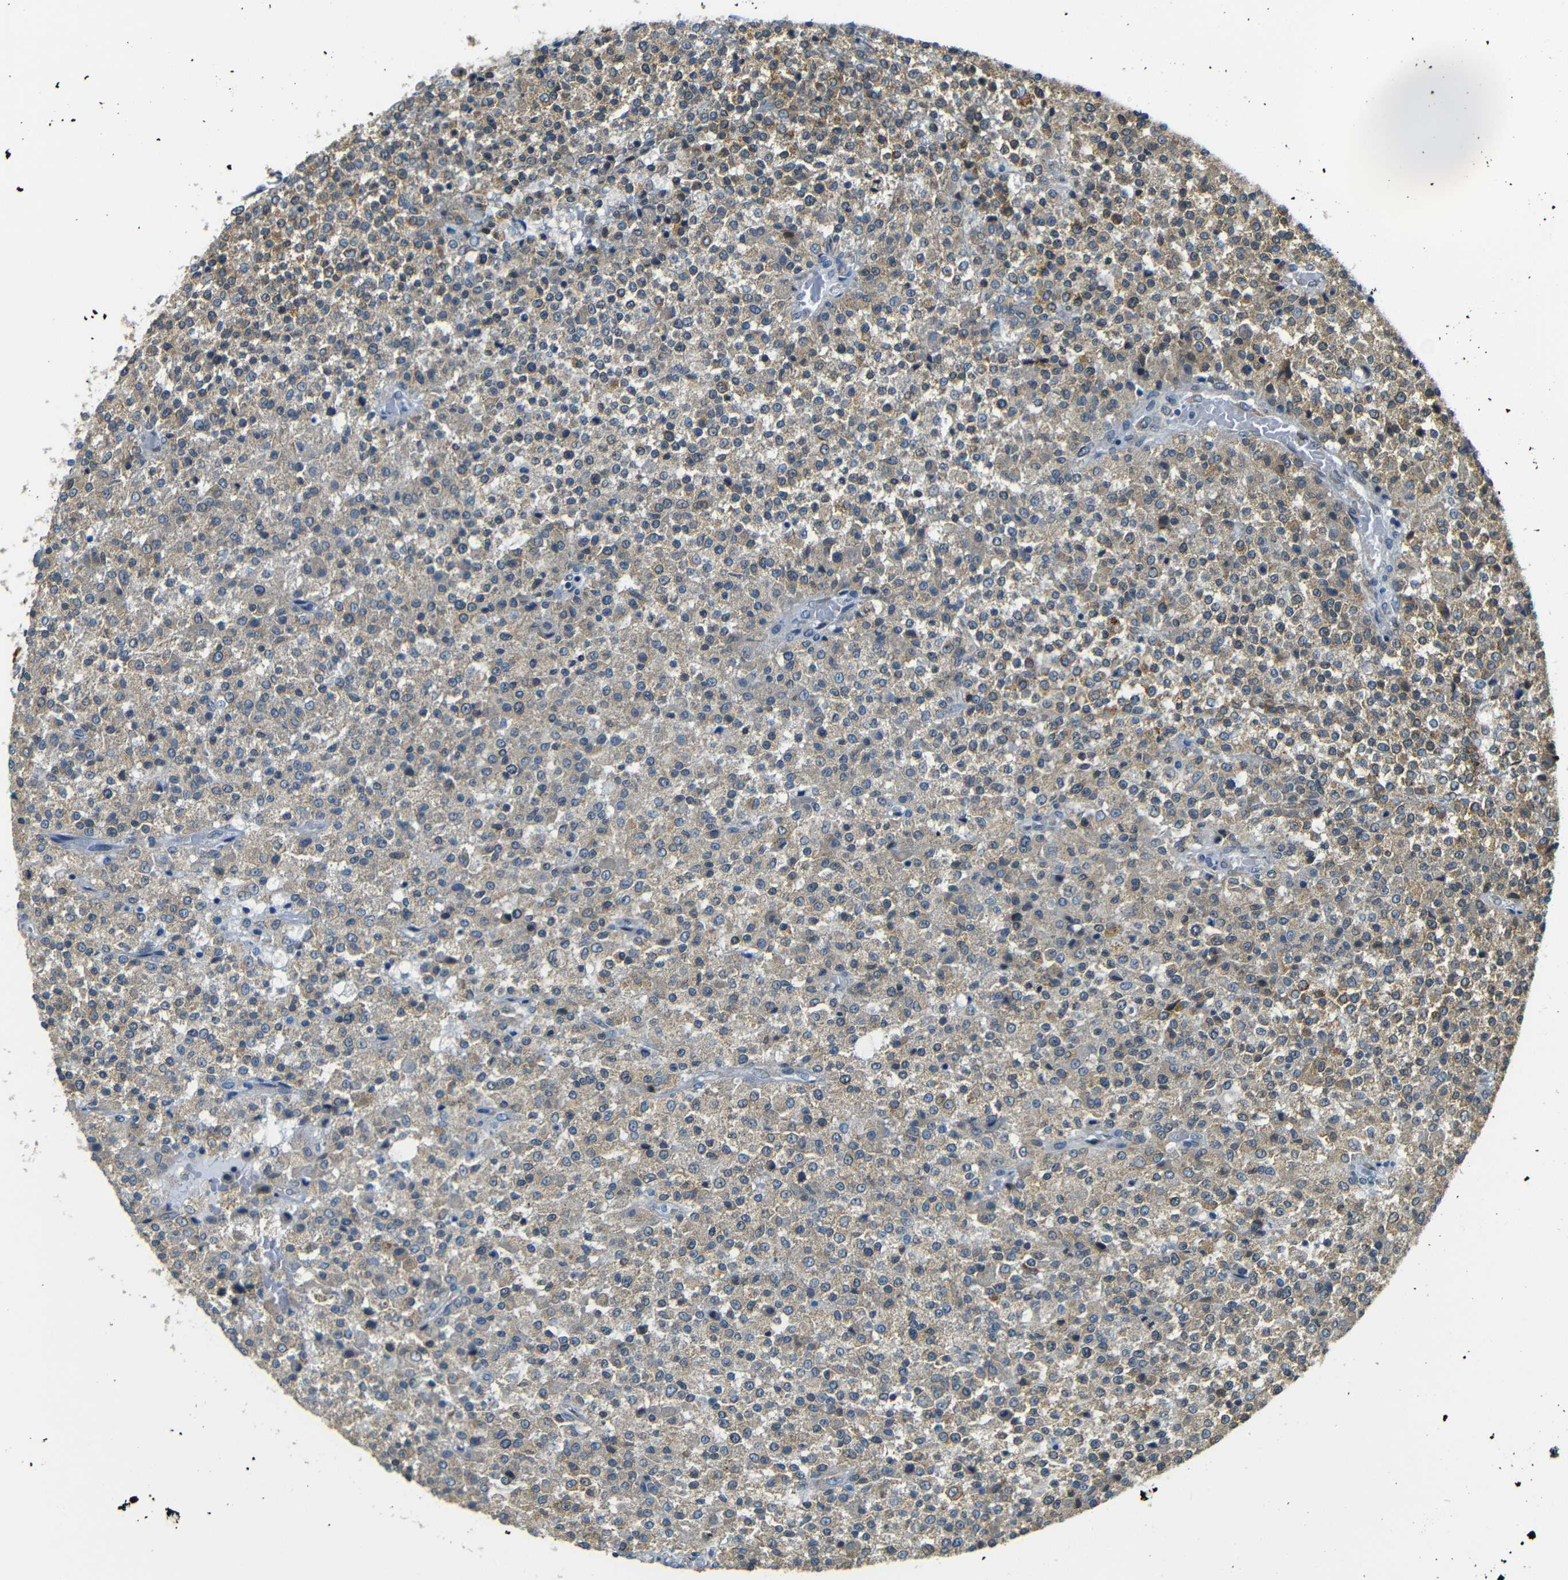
{"staining": {"intensity": "weak", "quantity": "25%-75%", "location": "cytoplasmic/membranous"}, "tissue": "testis cancer", "cell_type": "Tumor cells", "image_type": "cancer", "snomed": [{"axis": "morphology", "description": "Seminoma, NOS"}, {"axis": "topography", "description": "Testis"}], "caption": "Protein analysis of testis cancer tissue demonstrates weak cytoplasmic/membranous expression in about 25%-75% of tumor cells.", "gene": "VAPB", "patient": {"sex": "male", "age": 59}}